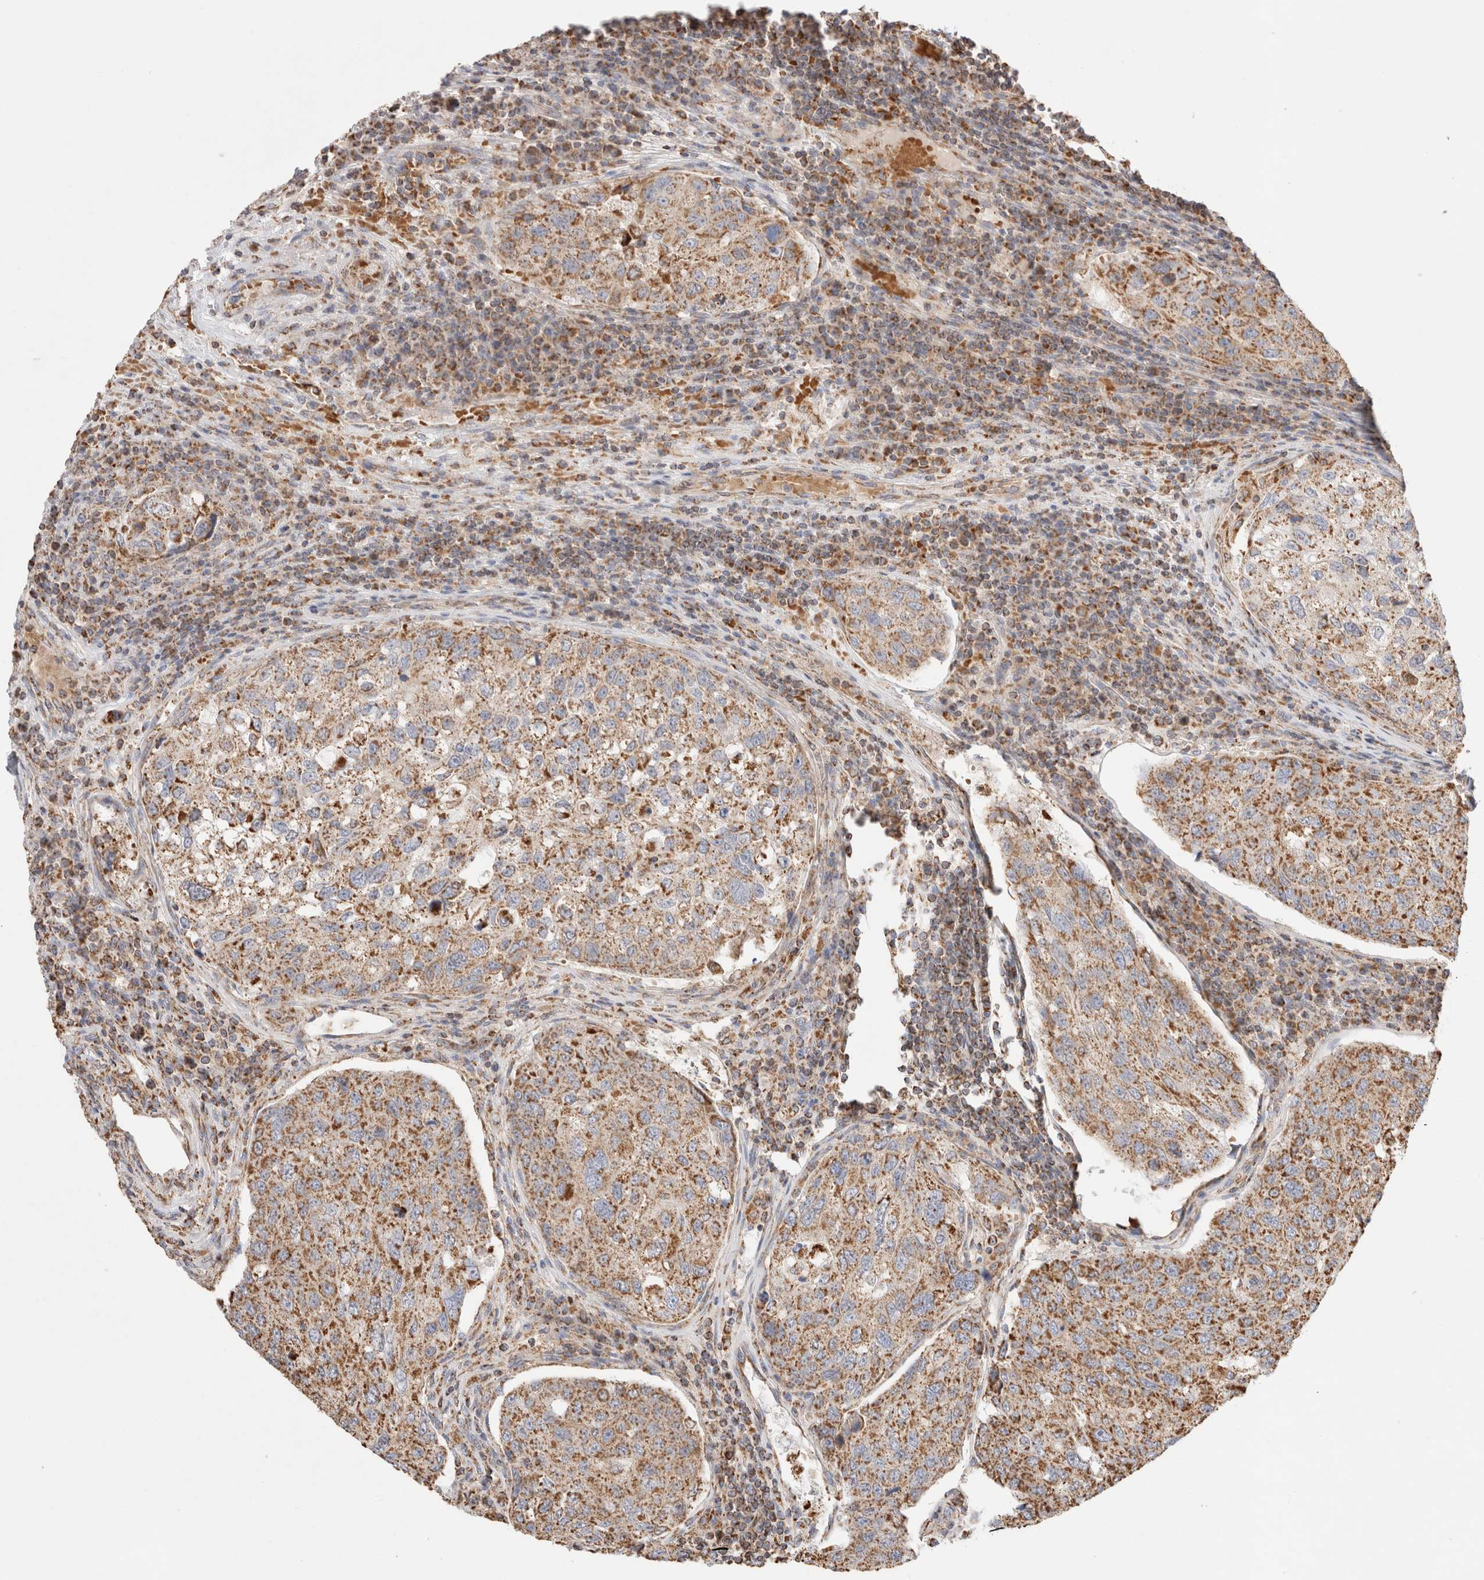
{"staining": {"intensity": "moderate", "quantity": ">75%", "location": "cytoplasmic/membranous"}, "tissue": "urothelial cancer", "cell_type": "Tumor cells", "image_type": "cancer", "snomed": [{"axis": "morphology", "description": "Urothelial carcinoma, High grade"}, {"axis": "topography", "description": "Lymph node"}, {"axis": "topography", "description": "Urinary bladder"}], "caption": "Tumor cells exhibit medium levels of moderate cytoplasmic/membranous positivity in about >75% of cells in human high-grade urothelial carcinoma.", "gene": "TMPPE", "patient": {"sex": "male", "age": 51}}